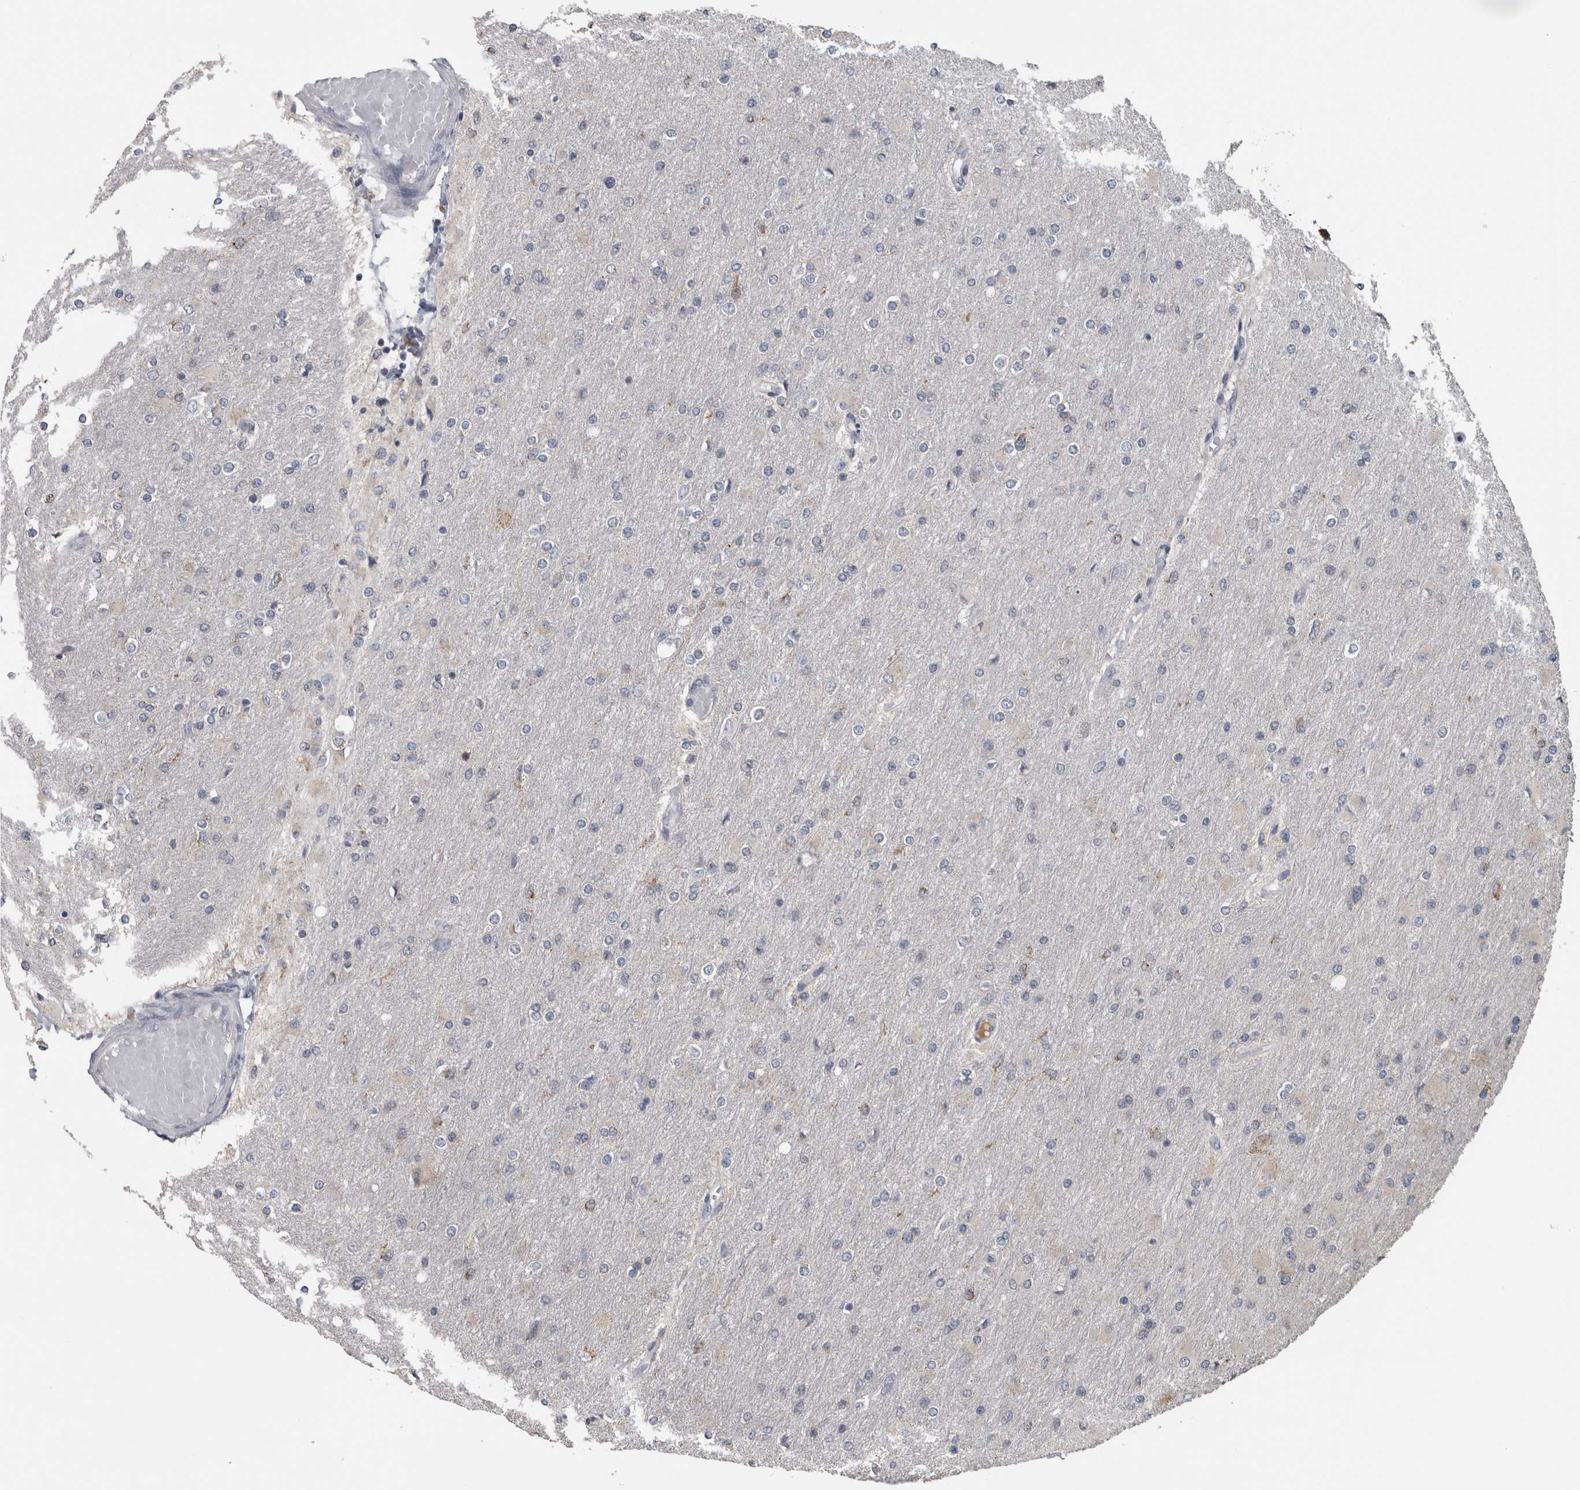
{"staining": {"intensity": "negative", "quantity": "none", "location": "none"}, "tissue": "glioma", "cell_type": "Tumor cells", "image_type": "cancer", "snomed": [{"axis": "morphology", "description": "Glioma, malignant, High grade"}, {"axis": "topography", "description": "Cerebral cortex"}], "caption": "The immunohistochemistry (IHC) photomicrograph has no significant staining in tumor cells of malignant glioma (high-grade) tissue.", "gene": "OR2K2", "patient": {"sex": "female", "age": 36}}